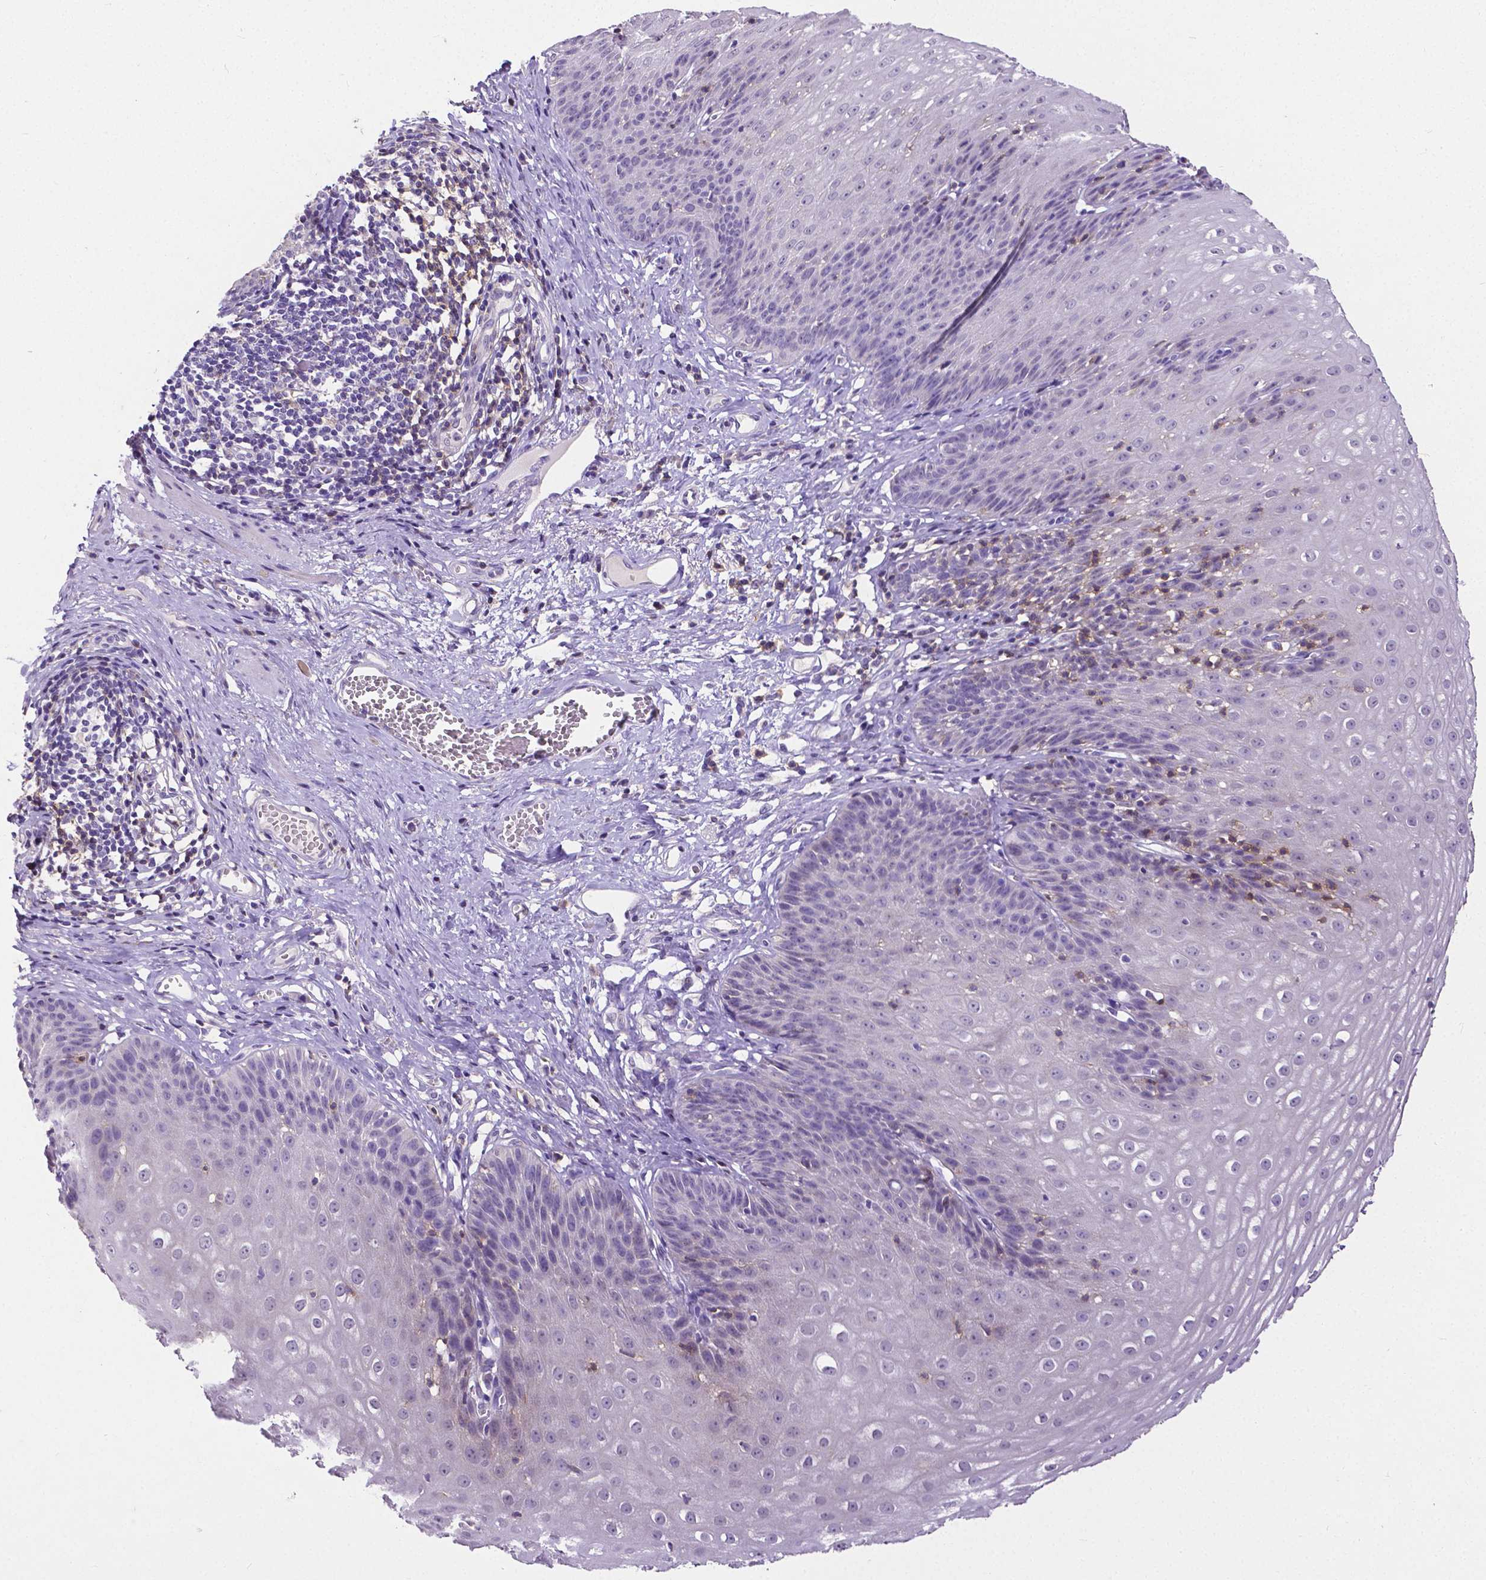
{"staining": {"intensity": "weak", "quantity": "<25%", "location": "cytoplasmic/membranous"}, "tissue": "esophagus", "cell_type": "Squamous epithelial cells", "image_type": "normal", "snomed": [{"axis": "morphology", "description": "Normal tissue, NOS"}, {"axis": "topography", "description": "Esophagus"}], "caption": "Normal esophagus was stained to show a protein in brown. There is no significant staining in squamous epithelial cells.", "gene": "CD4", "patient": {"sex": "male", "age": 72}}